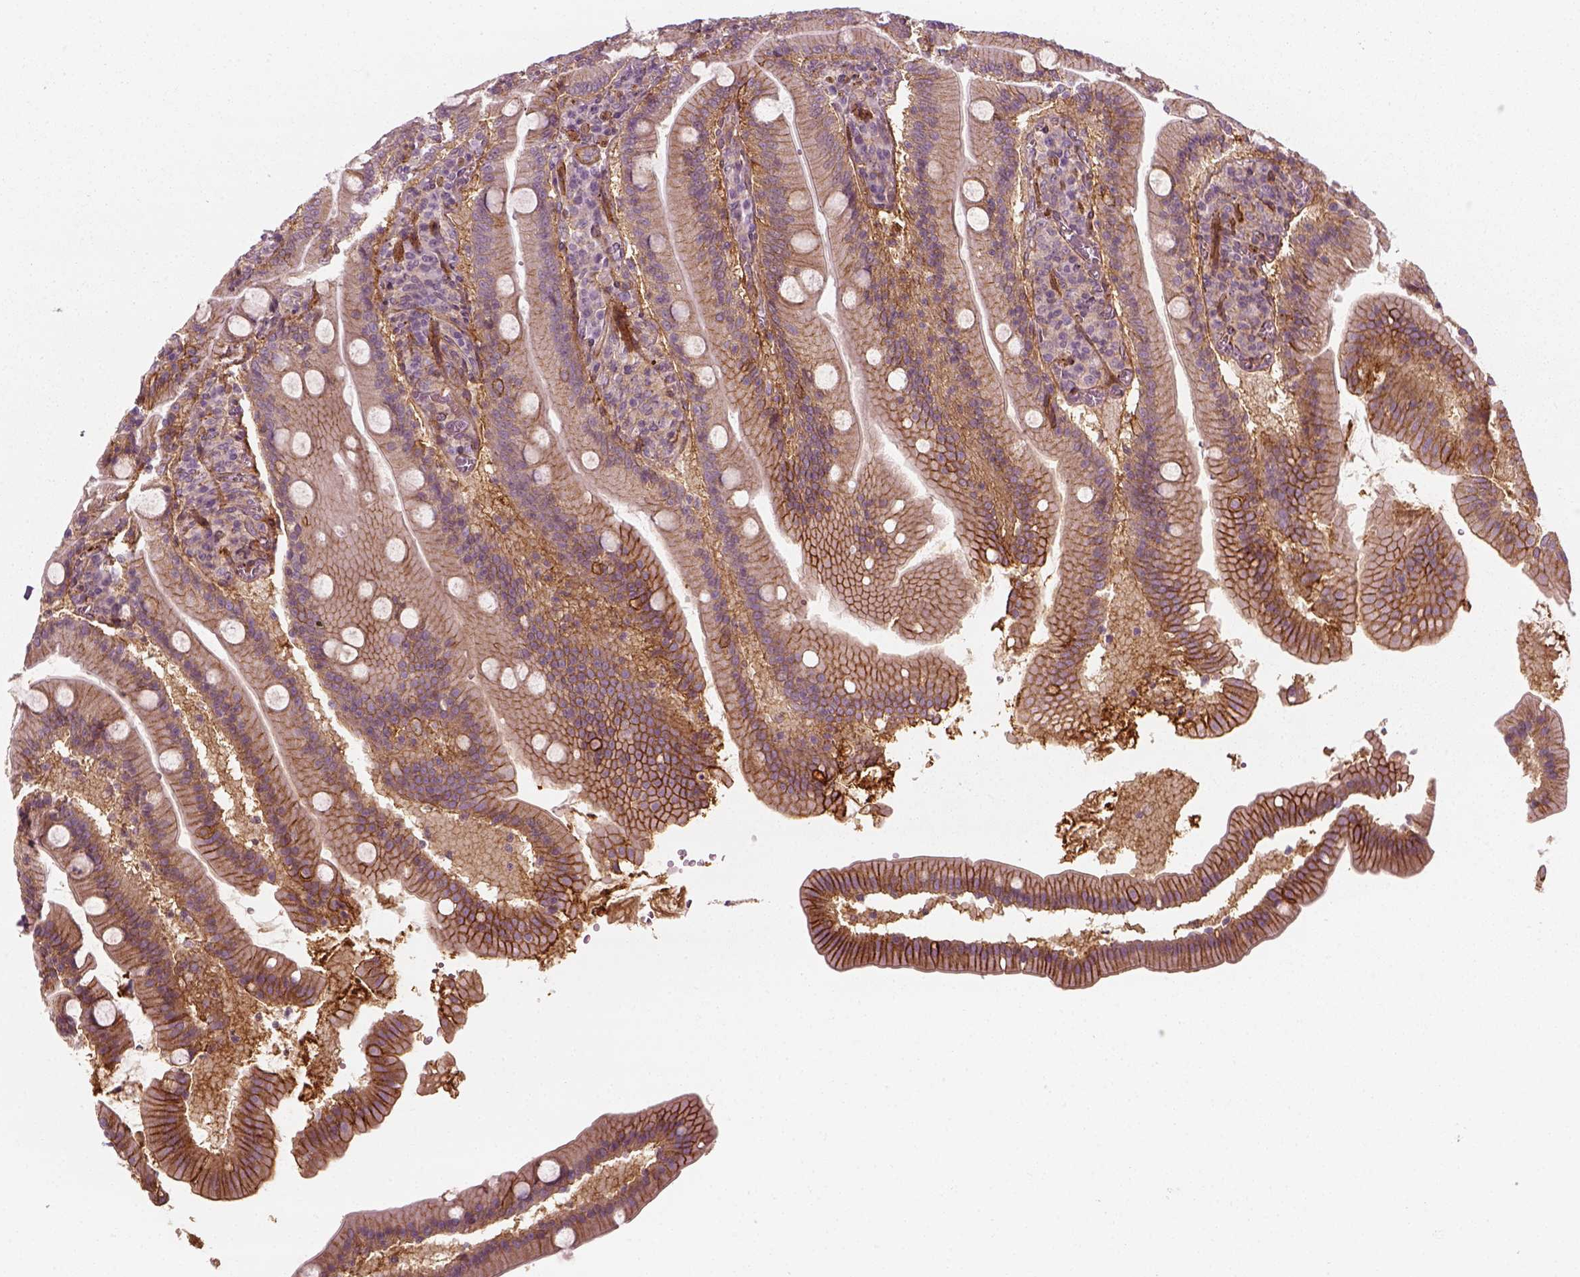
{"staining": {"intensity": "strong", "quantity": ">75%", "location": "cytoplasmic/membranous"}, "tissue": "small intestine", "cell_type": "Glandular cells", "image_type": "normal", "snomed": [{"axis": "morphology", "description": "Normal tissue, NOS"}, {"axis": "topography", "description": "Small intestine"}], "caption": "About >75% of glandular cells in benign small intestine display strong cytoplasmic/membranous protein positivity as visualized by brown immunohistochemical staining.", "gene": "NPTN", "patient": {"sex": "male", "age": 37}}